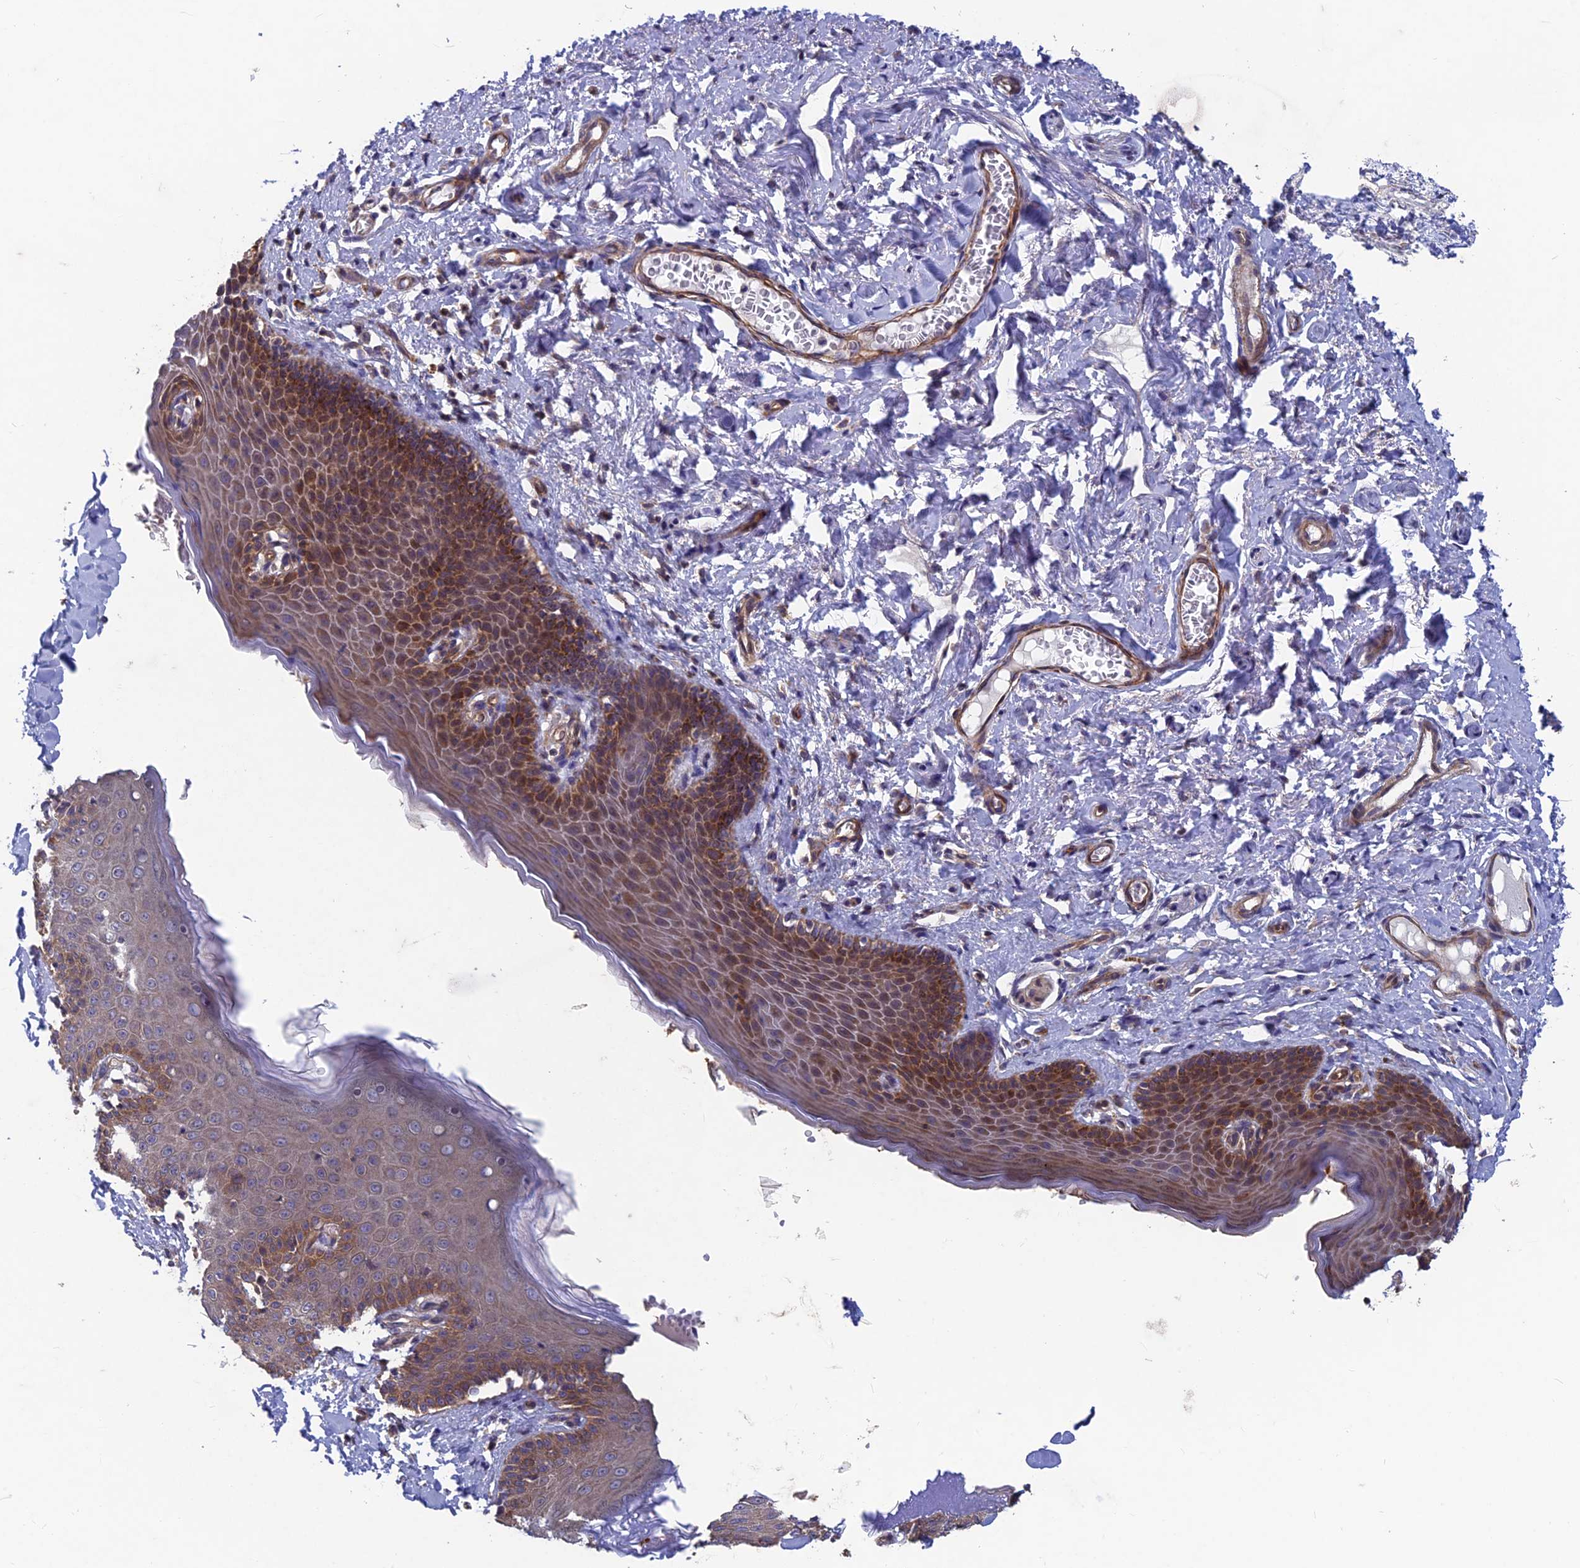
{"staining": {"intensity": "moderate", "quantity": "25%-75%", "location": "cytoplasmic/membranous"}, "tissue": "skin", "cell_type": "Epidermal cells", "image_type": "normal", "snomed": [{"axis": "morphology", "description": "Normal tissue, NOS"}, {"axis": "topography", "description": "Vulva"}], "caption": "Benign skin was stained to show a protein in brown. There is medium levels of moderate cytoplasmic/membranous positivity in about 25%-75% of epidermal cells. The staining is performed using DAB (3,3'-diaminobenzidine) brown chromogen to label protein expression. The nuclei are counter-stained blue using hematoxylin.", "gene": "NCAPG", "patient": {"sex": "female", "age": 66}}